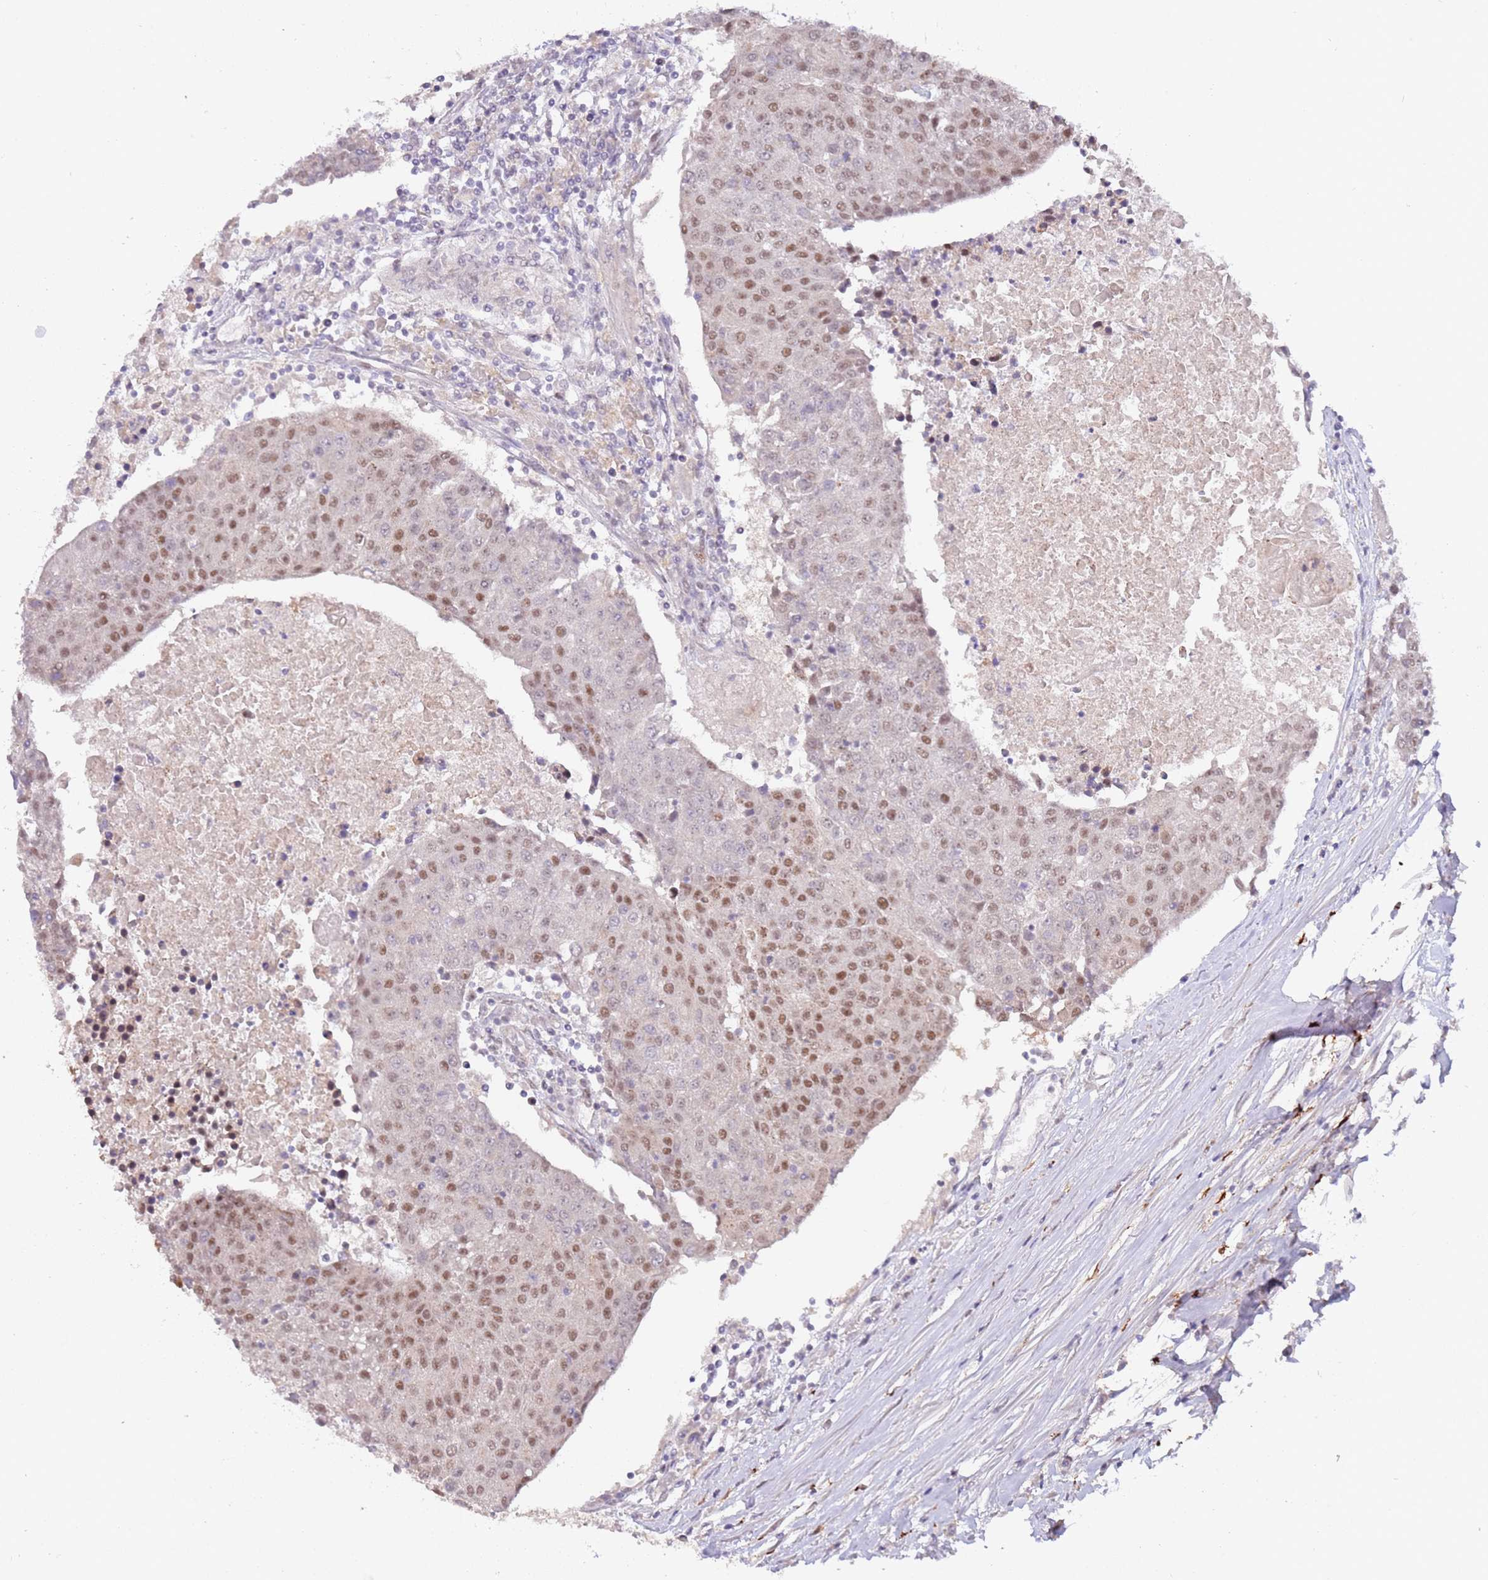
{"staining": {"intensity": "moderate", "quantity": "25%-75%", "location": "nuclear"}, "tissue": "urothelial cancer", "cell_type": "Tumor cells", "image_type": "cancer", "snomed": [{"axis": "morphology", "description": "Urothelial carcinoma, High grade"}, {"axis": "topography", "description": "Urinary bladder"}], "caption": "Immunohistochemical staining of high-grade urothelial carcinoma displays medium levels of moderate nuclear positivity in about 25%-75% of tumor cells. (DAB = brown stain, brightfield microscopy at high magnification).", "gene": "LGALSL", "patient": {"sex": "female", "age": 85}}